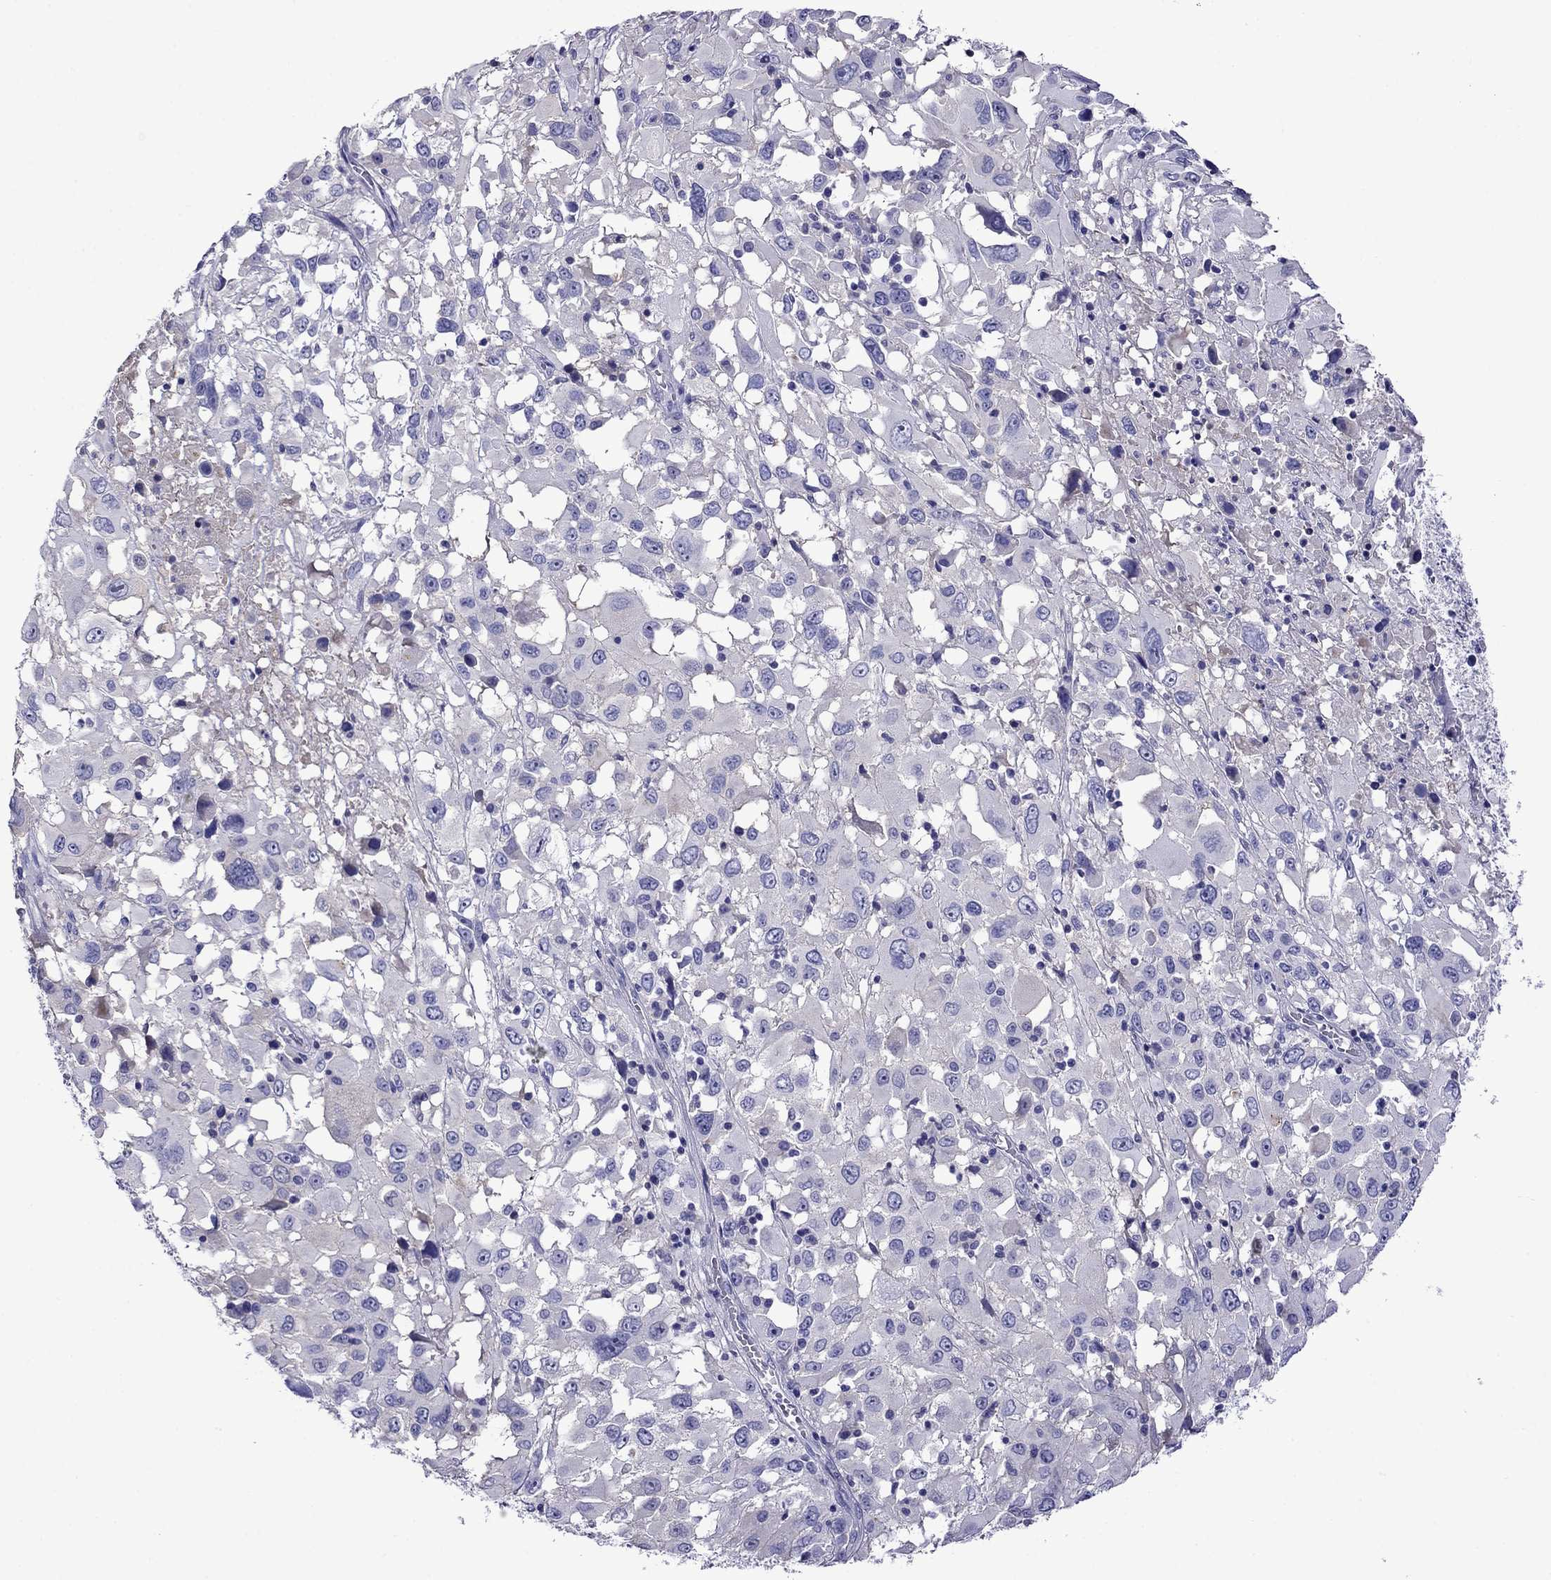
{"staining": {"intensity": "negative", "quantity": "none", "location": "none"}, "tissue": "melanoma", "cell_type": "Tumor cells", "image_type": "cancer", "snomed": [{"axis": "morphology", "description": "Malignant melanoma, Metastatic site"}, {"axis": "topography", "description": "Soft tissue"}], "caption": "Tumor cells are negative for brown protein staining in malignant melanoma (metastatic site). (DAB immunohistochemistry (IHC), high magnification).", "gene": "SCG2", "patient": {"sex": "male", "age": 50}}